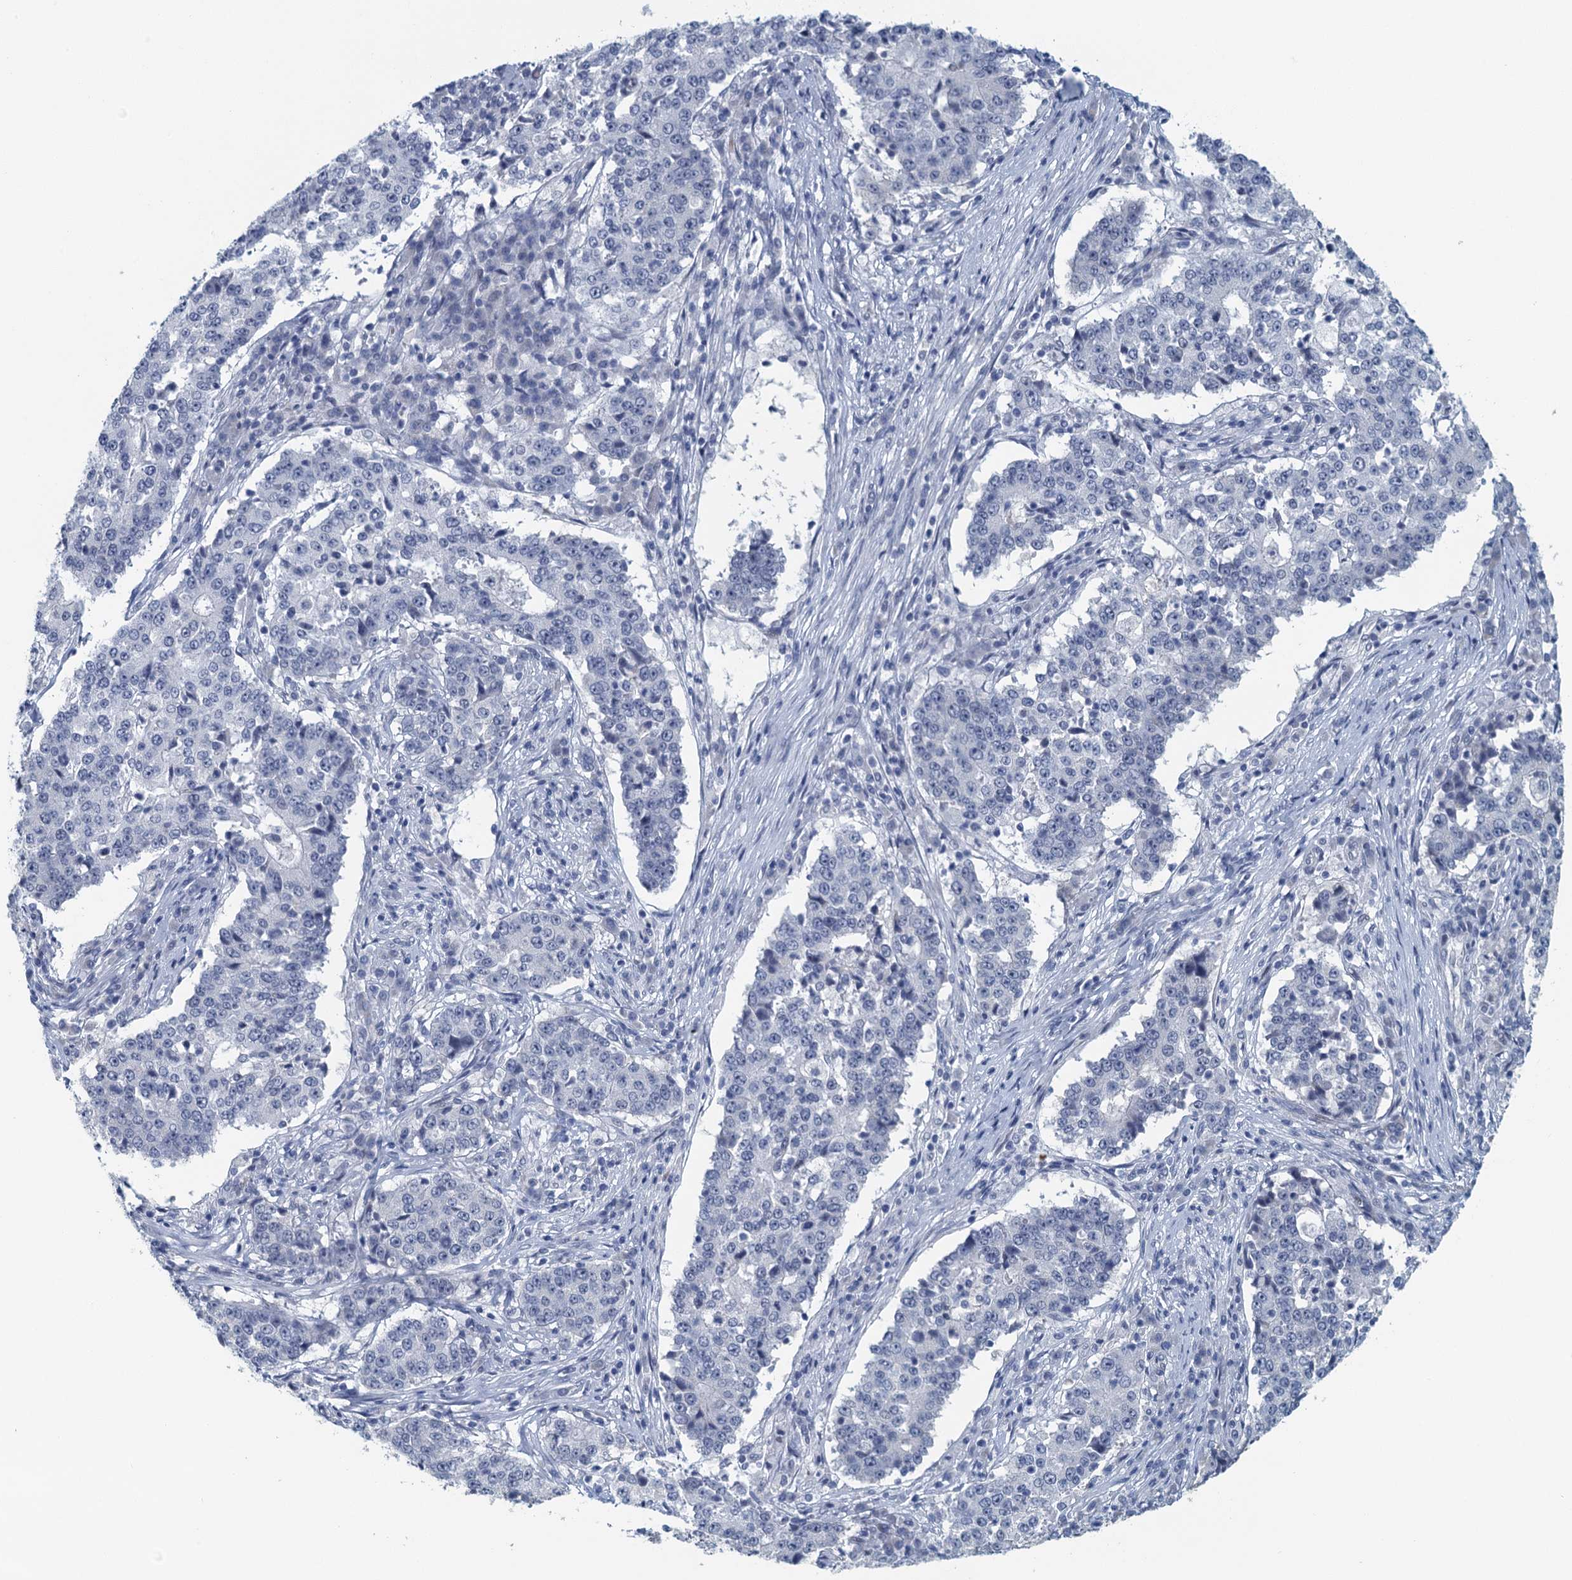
{"staining": {"intensity": "negative", "quantity": "none", "location": "none"}, "tissue": "stomach cancer", "cell_type": "Tumor cells", "image_type": "cancer", "snomed": [{"axis": "morphology", "description": "Adenocarcinoma, NOS"}, {"axis": "topography", "description": "Stomach"}], "caption": "Histopathology image shows no protein staining in tumor cells of stomach adenocarcinoma tissue. The staining is performed using DAB brown chromogen with nuclei counter-stained in using hematoxylin.", "gene": "TTLL9", "patient": {"sex": "male", "age": 59}}